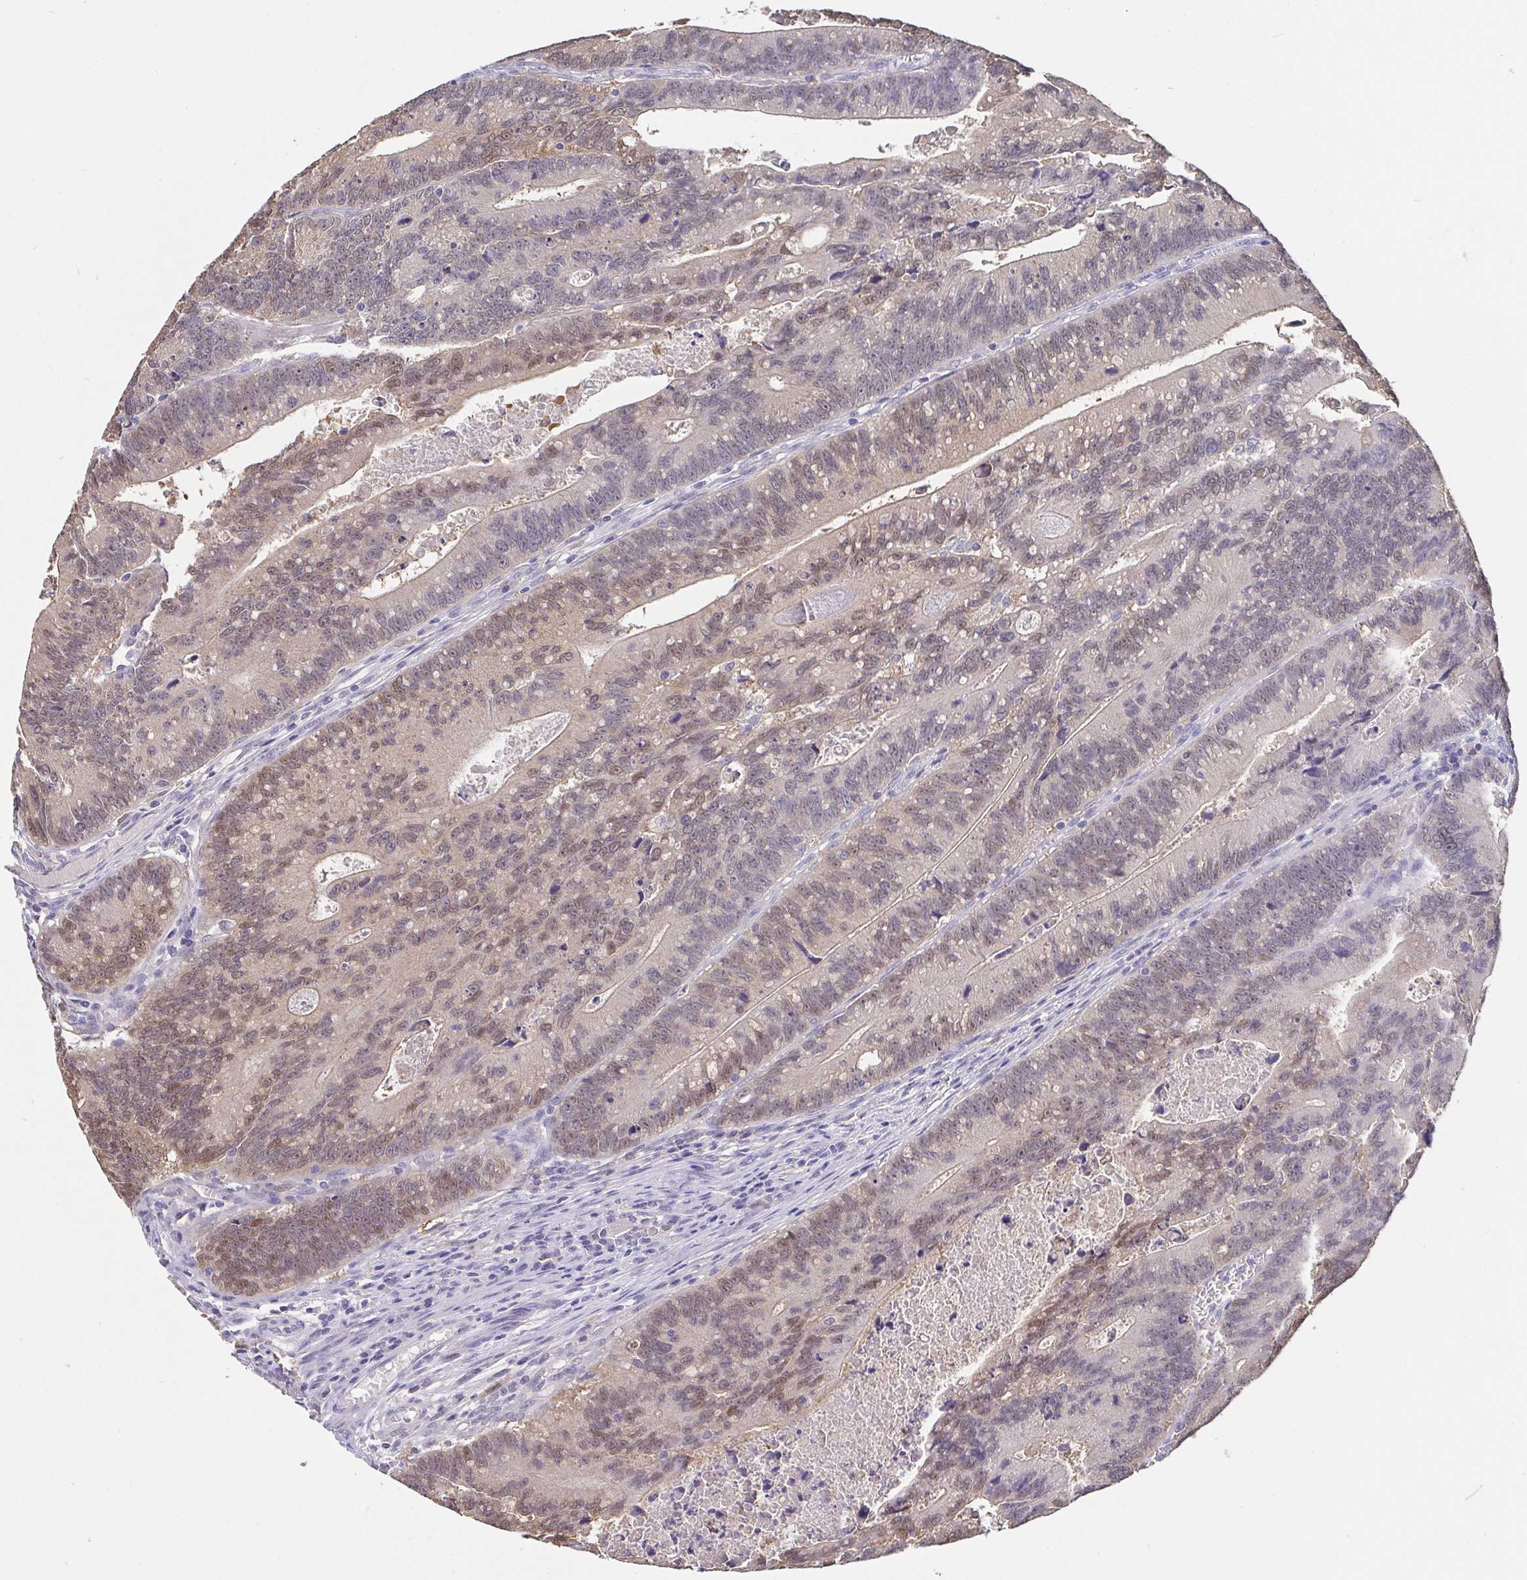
{"staining": {"intensity": "weak", "quantity": ">75%", "location": "nuclear"}, "tissue": "colorectal cancer", "cell_type": "Tumor cells", "image_type": "cancer", "snomed": [{"axis": "morphology", "description": "Adenocarcinoma, NOS"}, {"axis": "topography", "description": "Rectum"}], "caption": "Protein expression analysis of adenocarcinoma (colorectal) exhibits weak nuclear expression in about >75% of tumor cells.", "gene": "IDH1", "patient": {"sex": "female", "age": 81}}